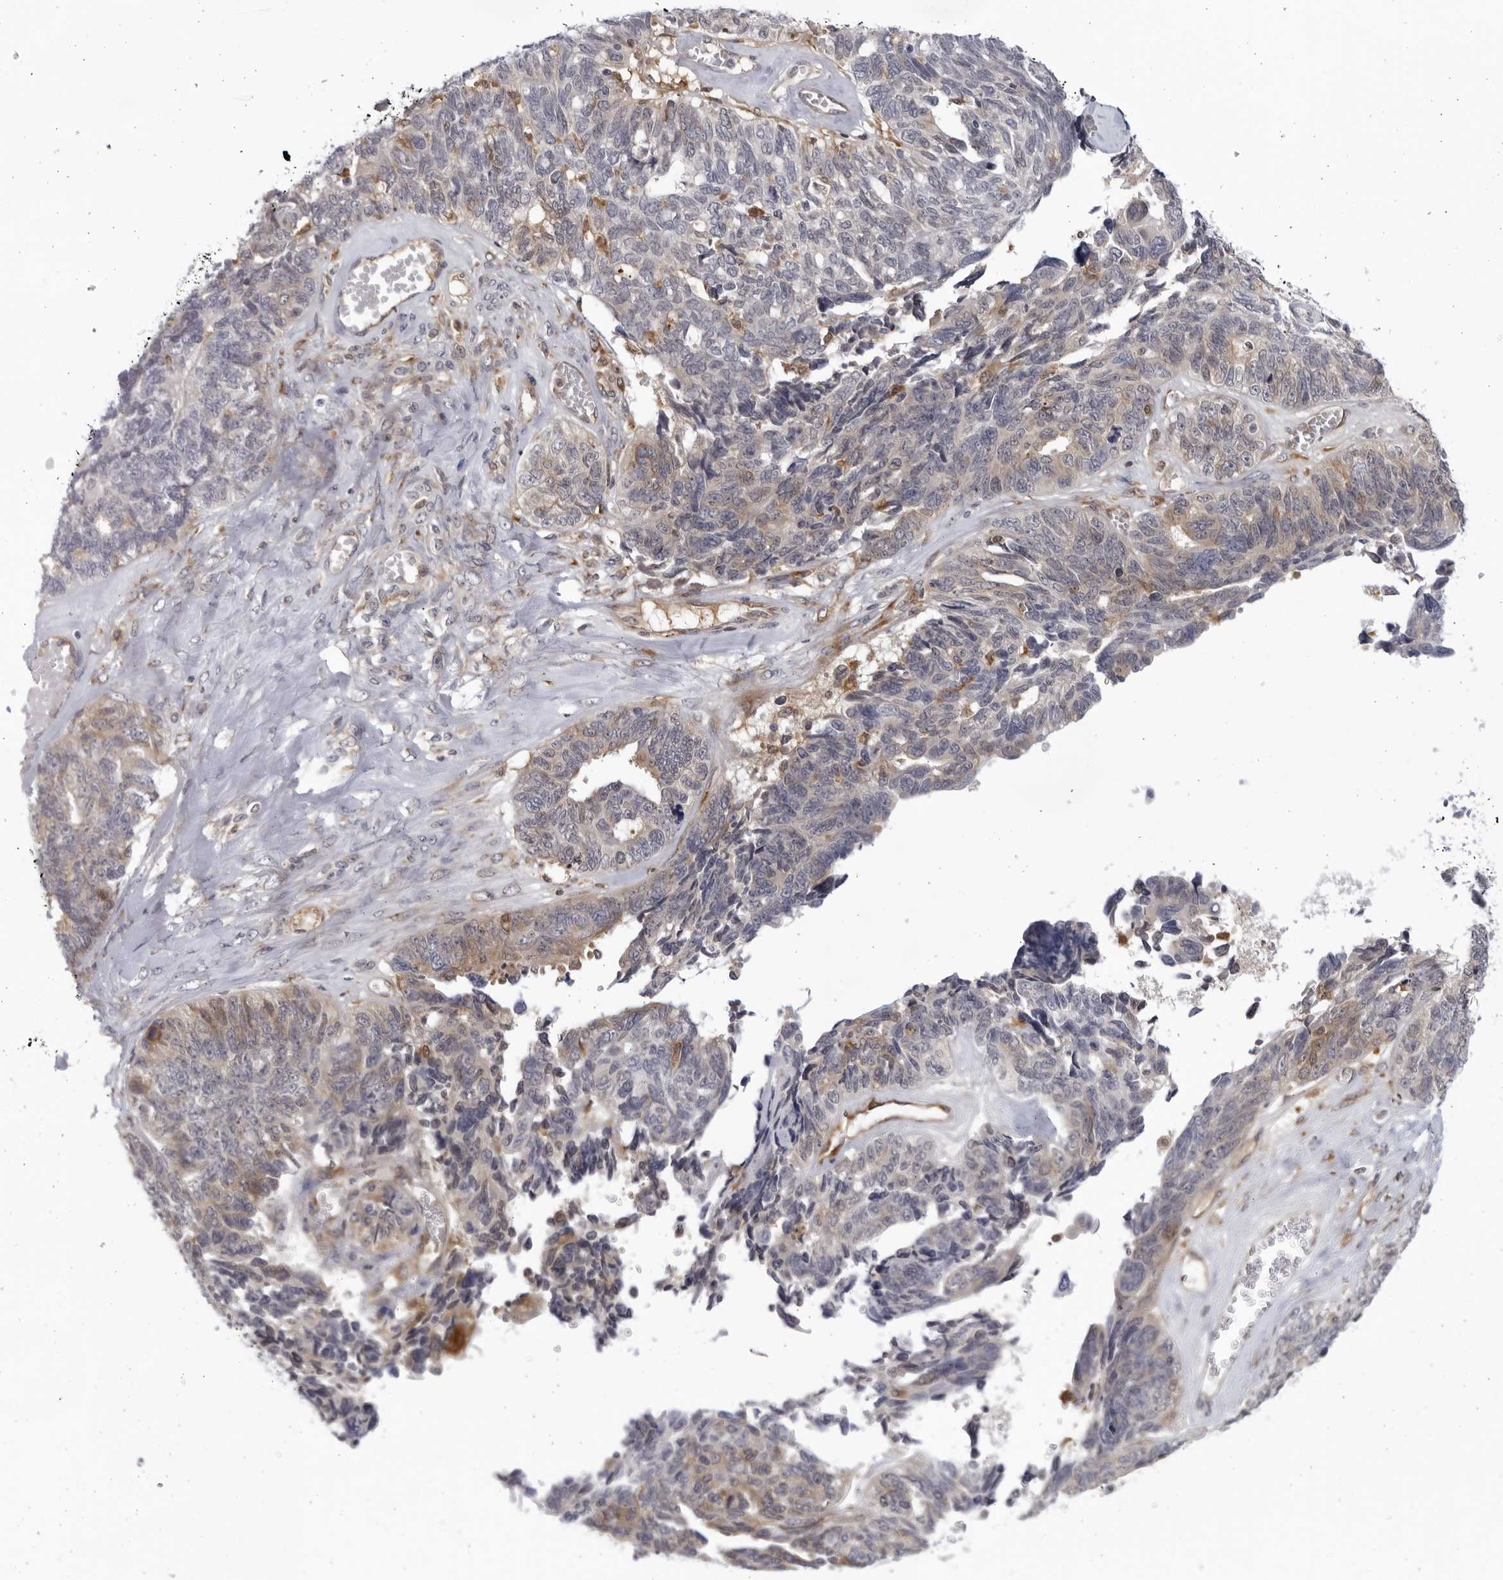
{"staining": {"intensity": "weak", "quantity": "<25%", "location": "cytoplasmic/membranous"}, "tissue": "ovarian cancer", "cell_type": "Tumor cells", "image_type": "cancer", "snomed": [{"axis": "morphology", "description": "Cystadenocarcinoma, serous, NOS"}, {"axis": "topography", "description": "Ovary"}], "caption": "This is an immunohistochemistry image of human serous cystadenocarcinoma (ovarian). There is no positivity in tumor cells.", "gene": "BMP2K", "patient": {"sex": "female", "age": 79}}